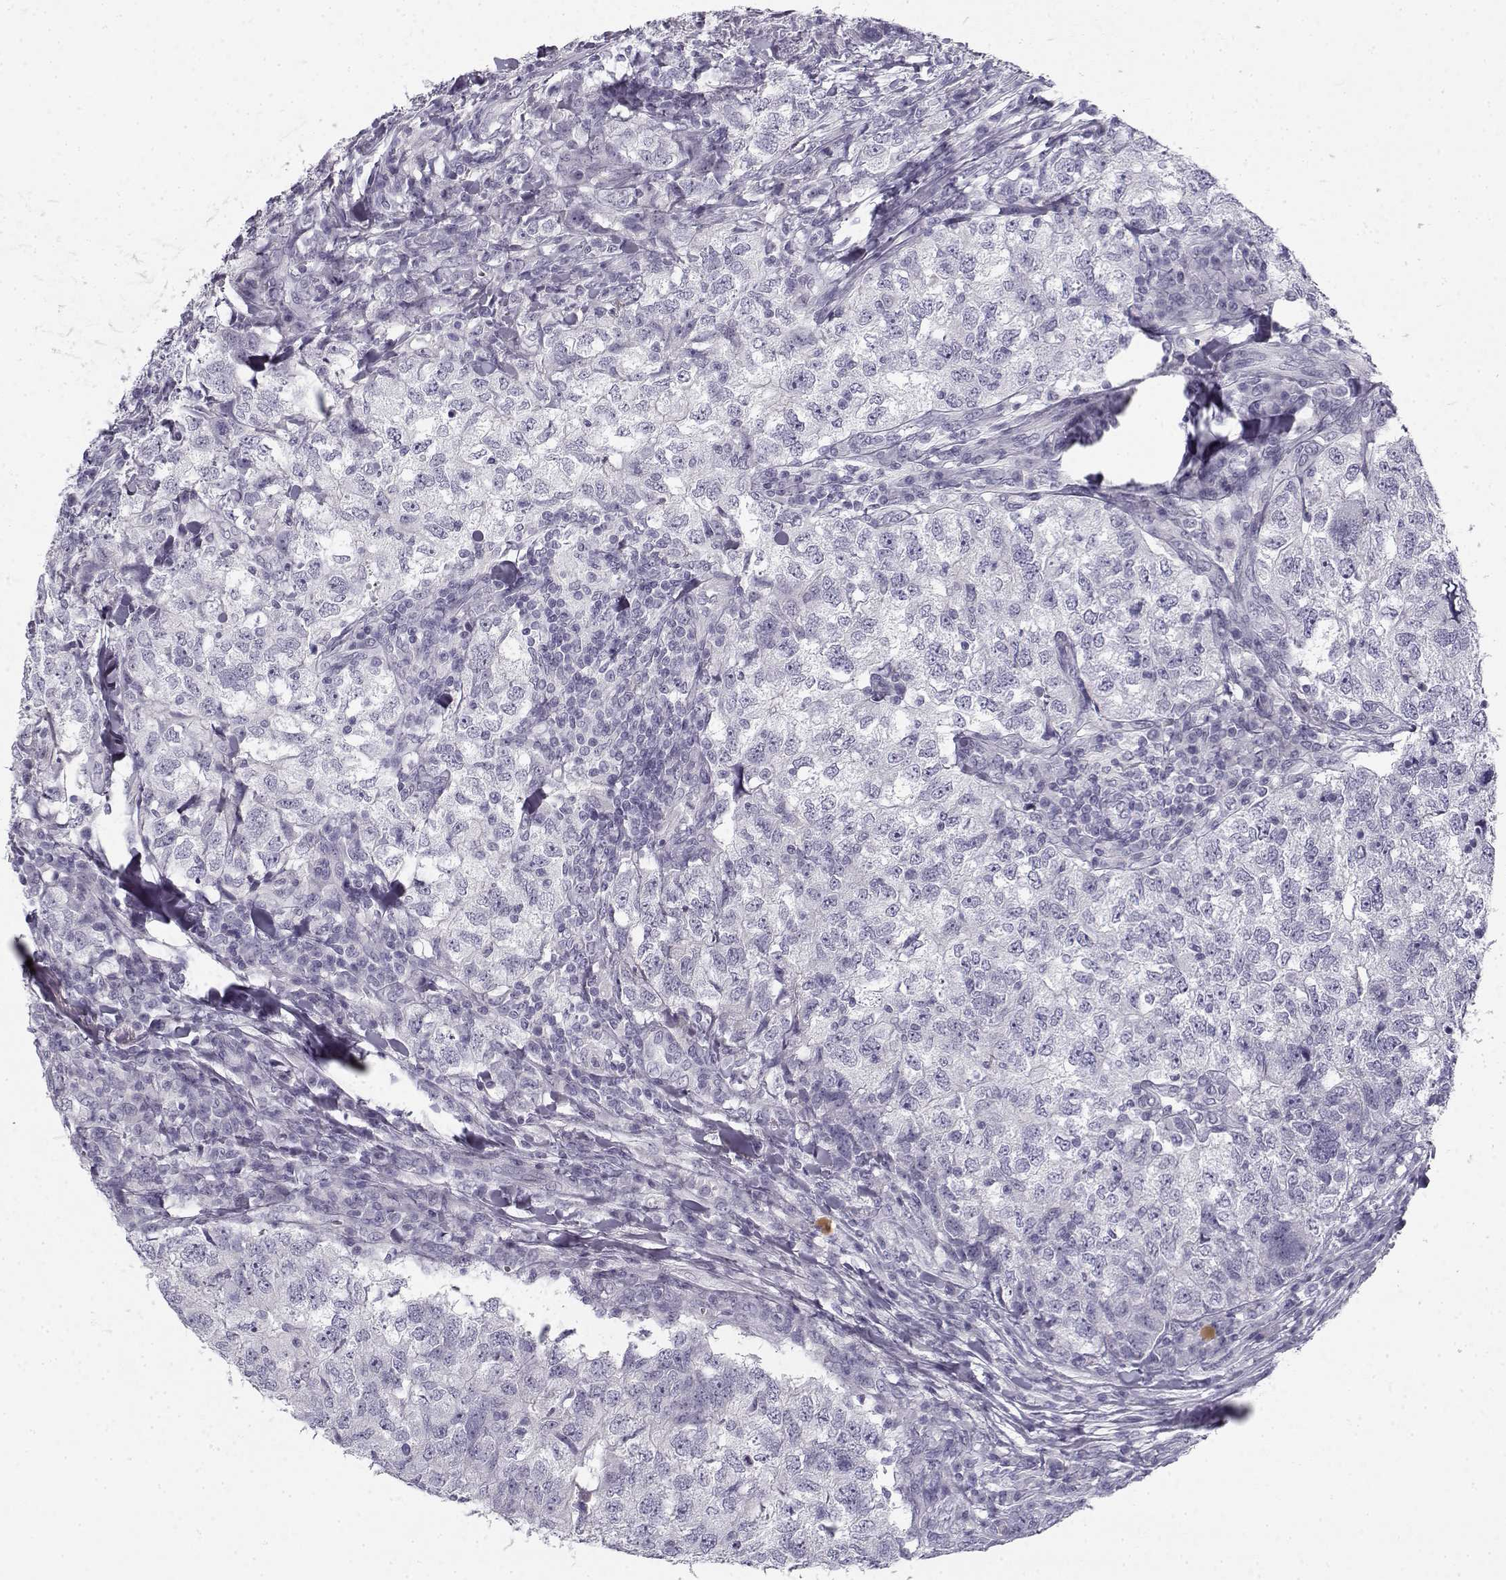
{"staining": {"intensity": "negative", "quantity": "none", "location": "none"}, "tissue": "breast cancer", "cell_type": "Tumor cells", "image_type": "cancer", "snomed": [{"axis": "morphology", "description": "Duct carcinoma"}, {"axis": "topography", "description": "Breast"}], "caption": "A micrograph of breast cancer (infiltrating ductal carcinoma) stained for a protein exhibits no brown staining in tumor cells.", "gene": "CREB3L3", "patient": {"sex": "female", "age": 30}}